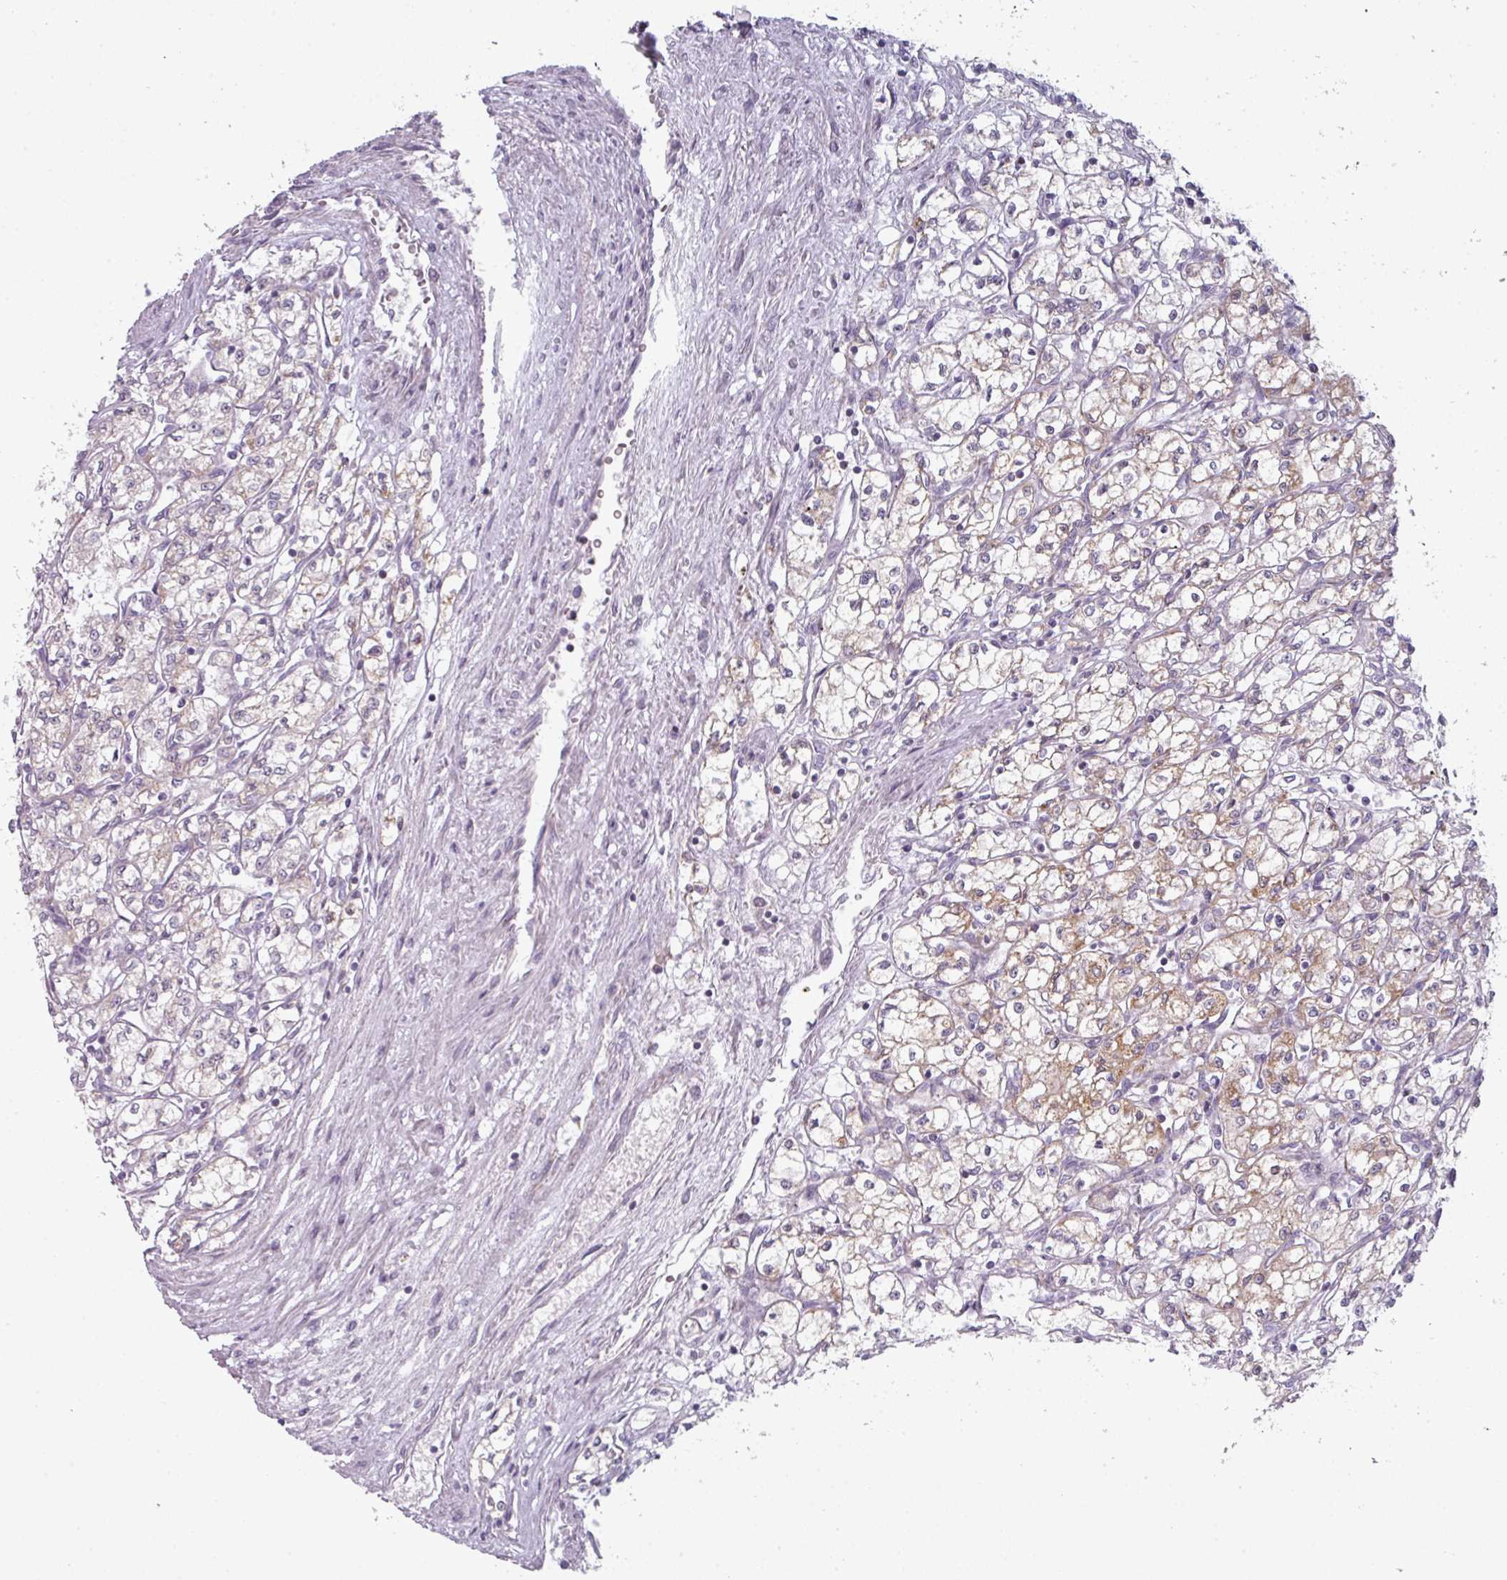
{"staining": {"intensity": "moderate", "quantity": "25%-75%", "location": "cytoplasmic/membranous"}, "tissue": "renal cancer", "cell_type": "Tumor cells", "image_type": "cancer", "snomed": [{"axis": "morphology", "description": "Adenocarcinoma, NOS"}, {"axis": "topography", "description": "Kidney"}], "caption": "Immunohistochemical staining of human adenocarcinoma (renal) shows medium levels of moderate cytoplasmic/membranous positivity in about 25%-75% of tumor cells.", "gene": "ZNF615", "patient": {"sex": "male", "age": 59}}